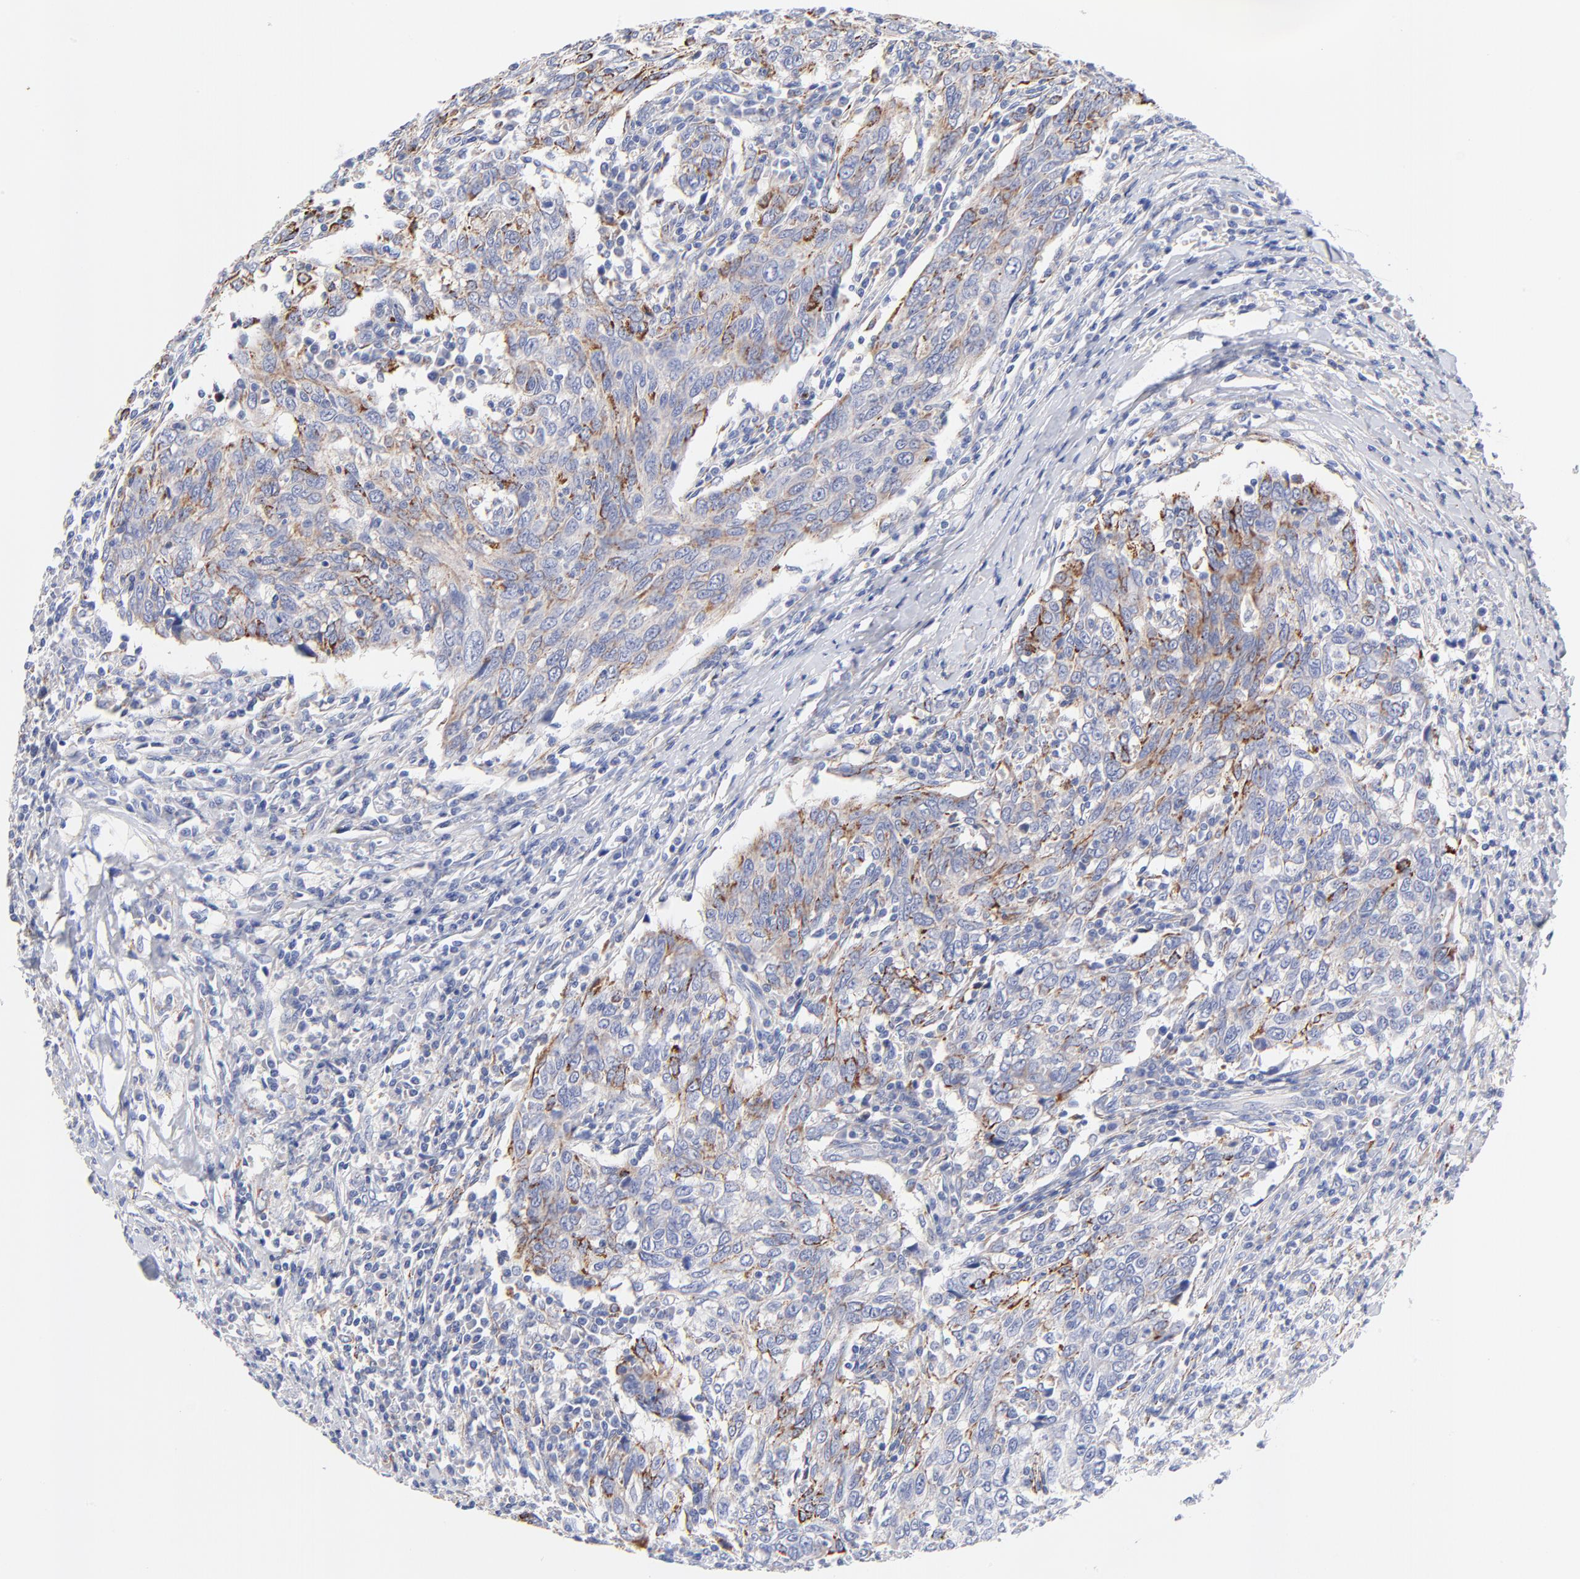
{"staining": {"intensity": "moderate", "quantity": "<25%", "location": "cytoplasmic/membranous"}, "tissue": "breast cancer", "cell_type": "Tumor cells", "image_type": "cancer", "snomed": [{"axis": "morphology", "description": "Duct carcinoma"}, {"axis": "topography", "description": "Breast"}], "caption": "Human breast infiltrating ductal carcinoma stained with a brown dye demonstrates moderate cytoplasmic/membranous positive expression in about <25% of tumor cells.", "gene": "FBXO10", "patient": {"sex": "female", "age": 50}}